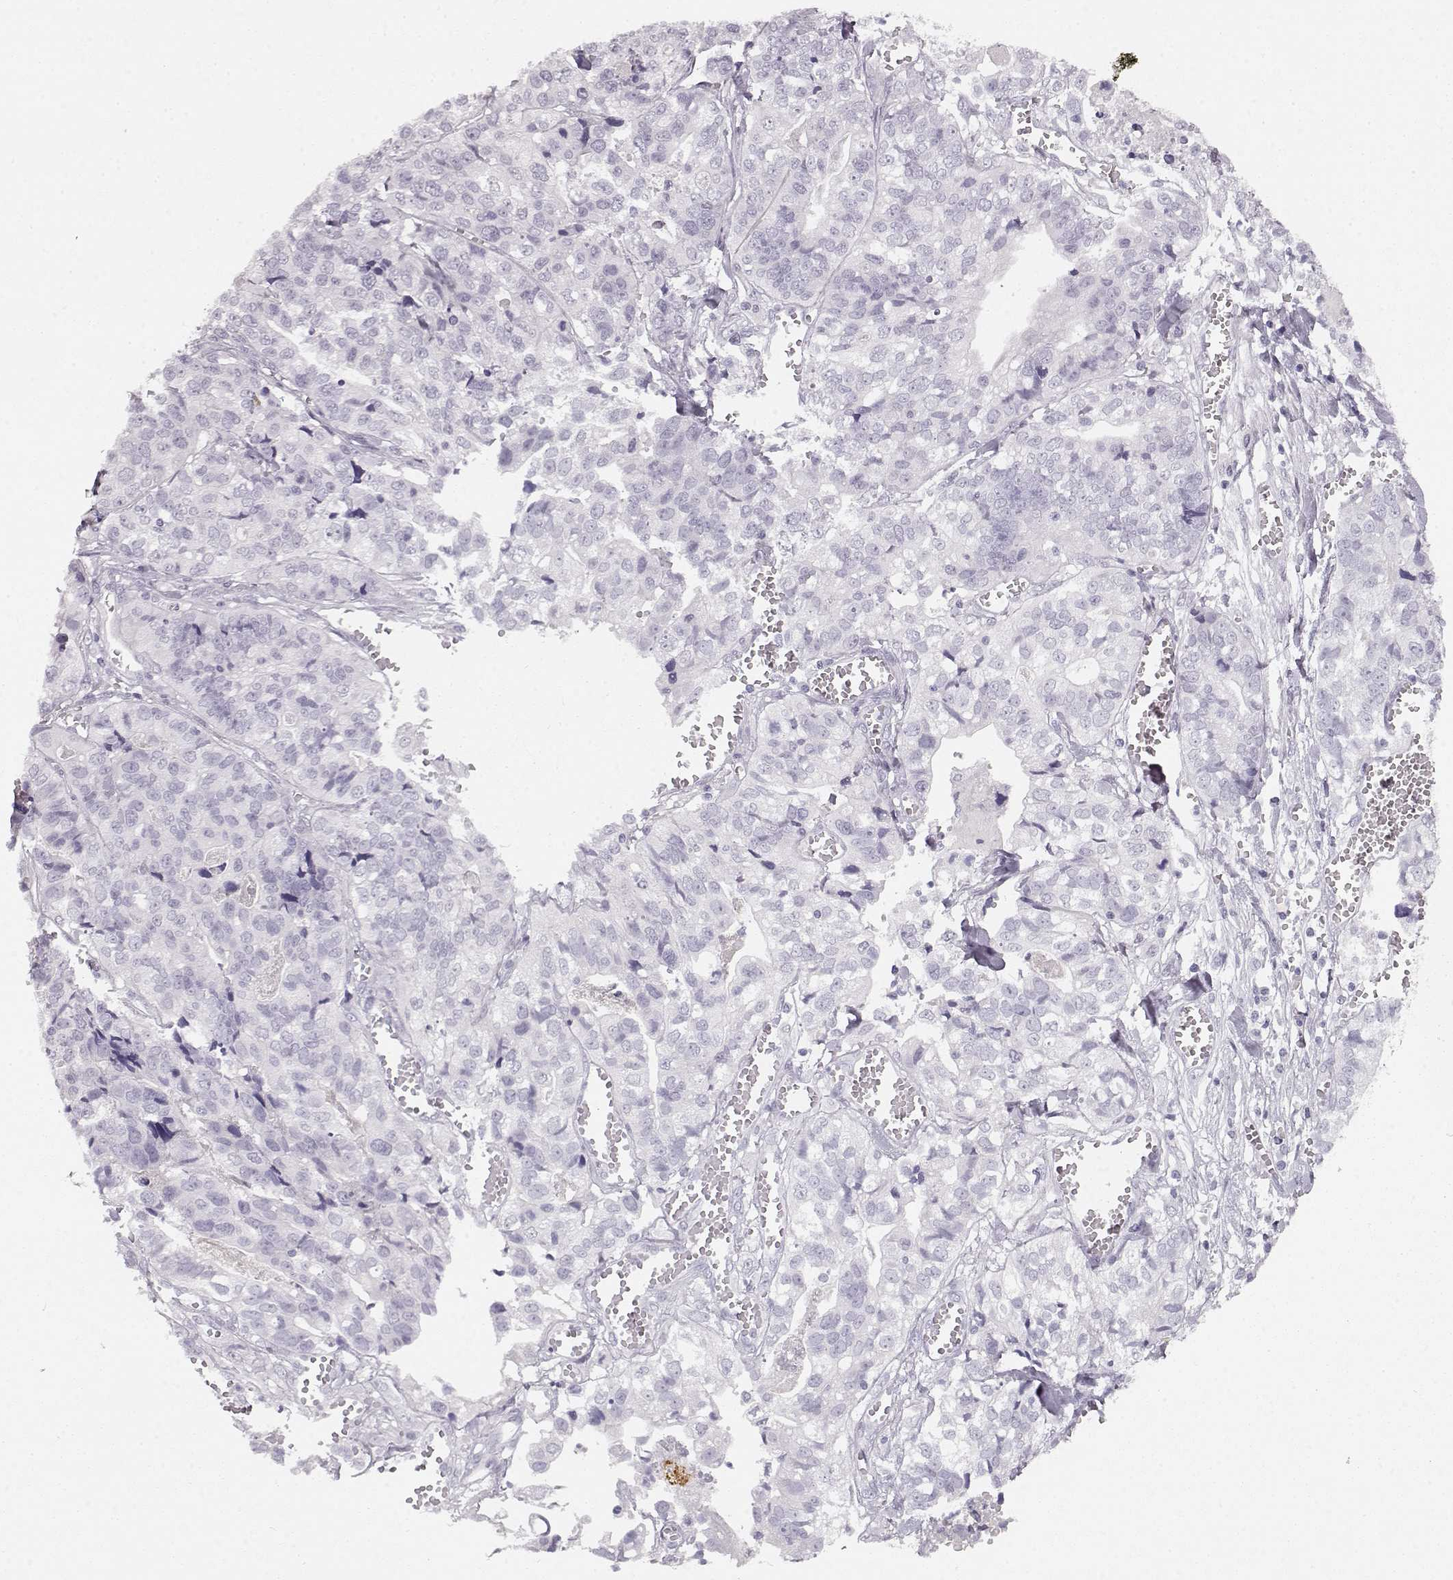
{"staining": {"intensity": "negative", "quantity": "none", "location": "none"}, "tissue": "stomach cancer", "cell_type": "Tumor cells", "image_type": "cancer", "snomed": [{"axis": "morphology", "description": "Adenocarcinoma, NOS"}, {"axis": "topography", "description": "Stomach, upper"}], "caption": "DAB (3,3'-diaminobenzidine) immunohistochemical staining of human stomach adenocarcinoma exhibits no significant staining in tumor cells.", "gene": "KIAA0319", "patient": {"sex": "female", "age": 67}}